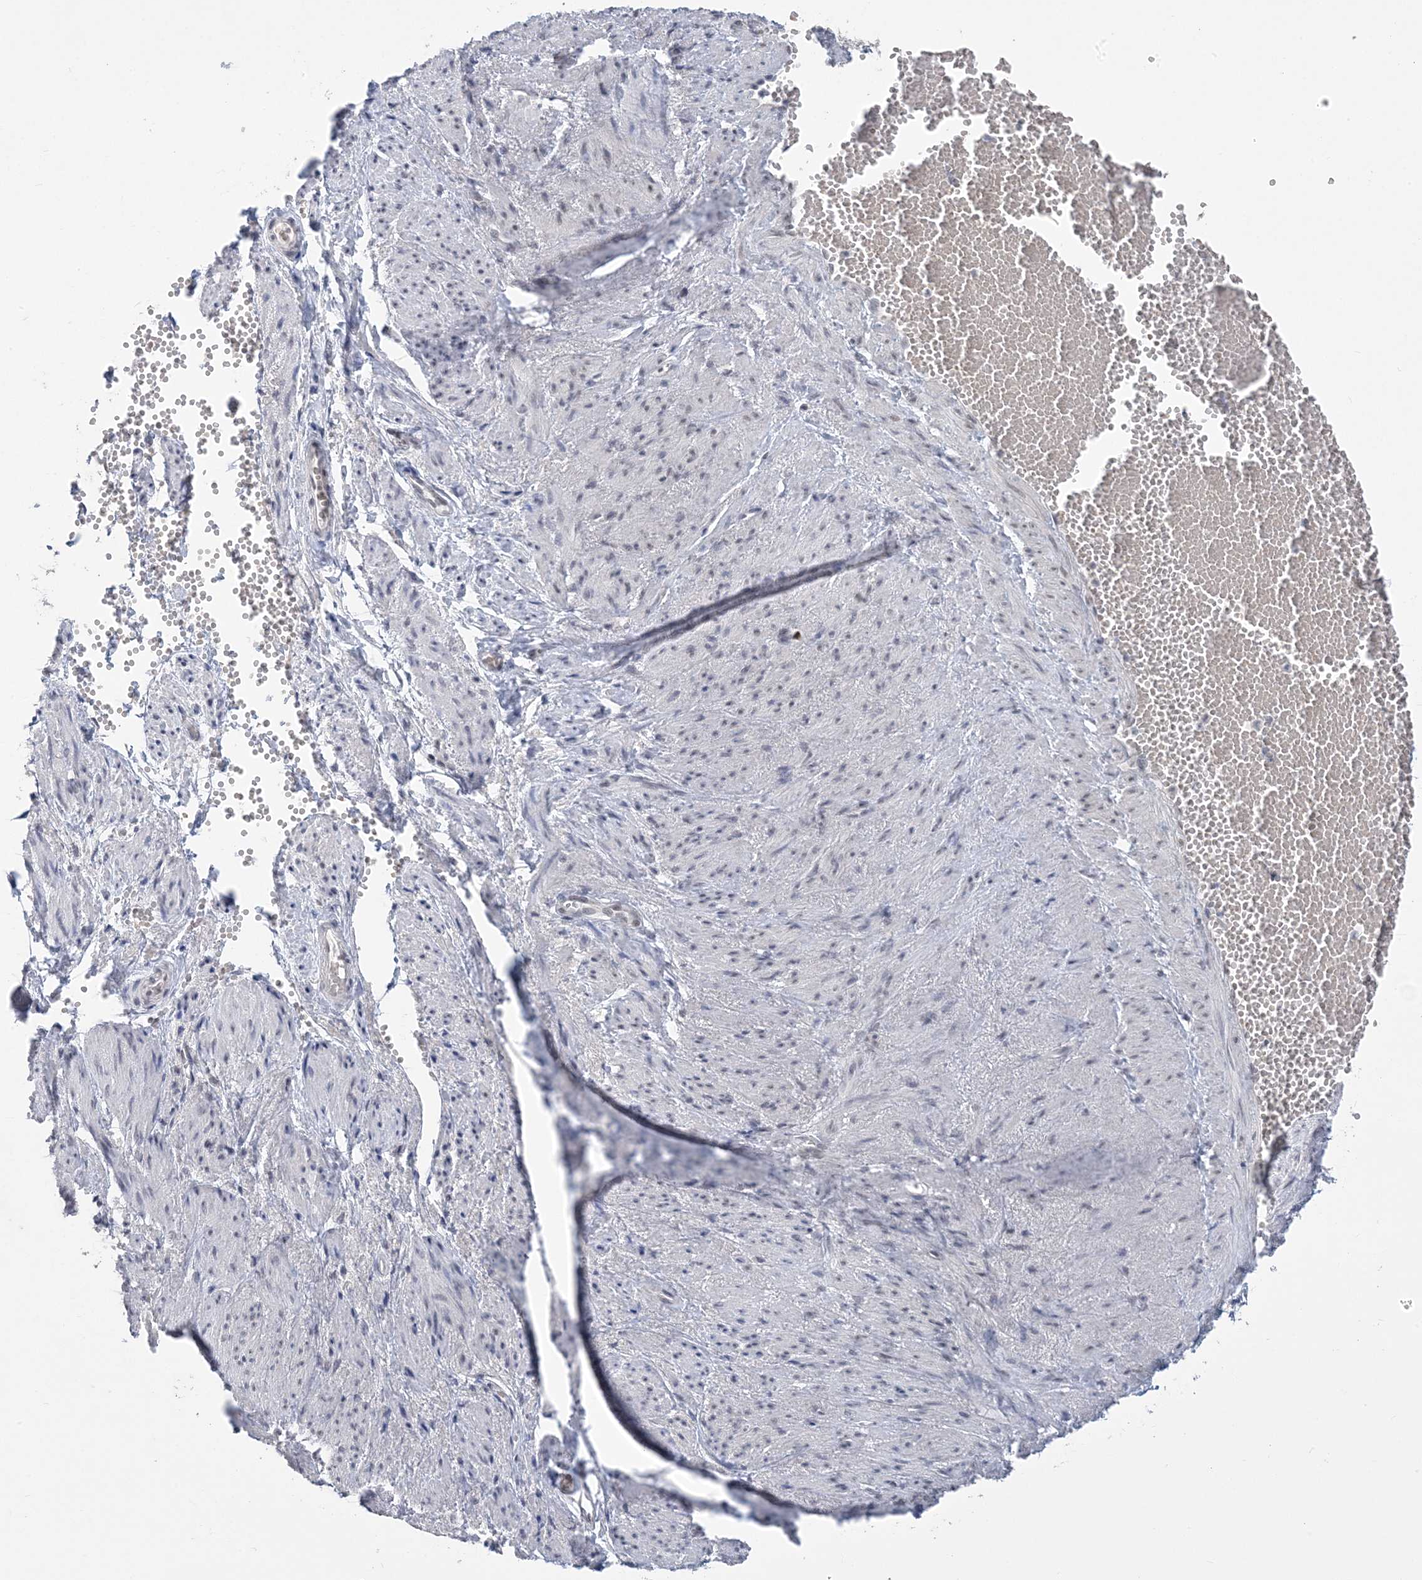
{"staining": {"intensity": "negative", "quantity": "none", "location": "none"}, "tissue": "adipose tissue", "cell_type": "Adipocytes", "image_type": "normal", "snomed": [{"axis": "morphology", "description": "Normal tissue, NOS"}, {"axis": "topography", "description": "Smooth muscle"}, {"axis": "topography", "description": "Peripheral nerve tissue"}], "caption": "A high-resolution image shows IHC staining of unremarkable adipose tissue, which demonstrates no significant expression in adipocytes.", "gene": "ZBTB7A", "patient": {"sex": "female", "age": 39}}